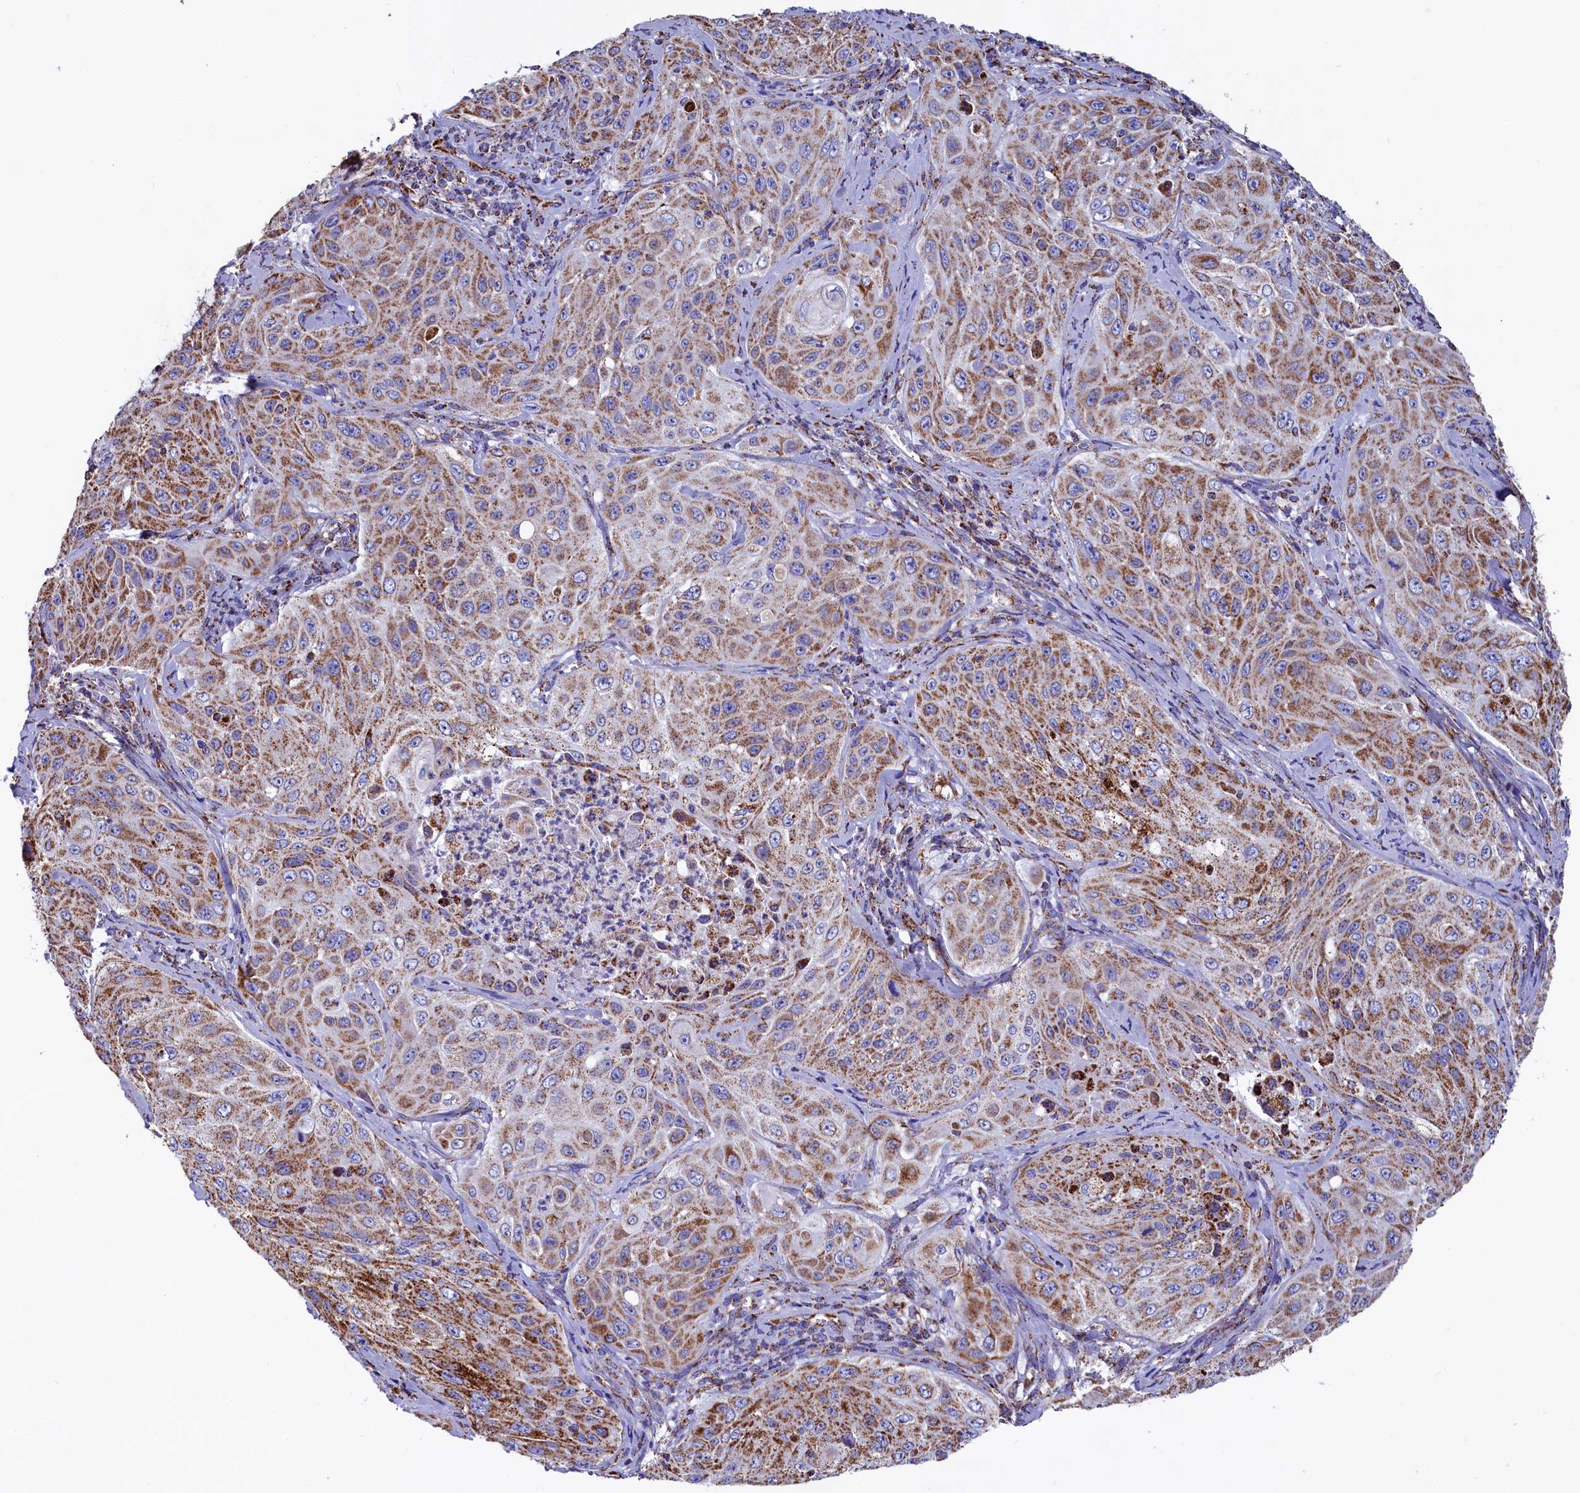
{"staining": {"intensity": "moderate", "quantity": ">75%", "location": "cytoplasmic/membranous"}, "tissue": "cervical cancer", "cell_type": "Tumor cells", "image_type": "cancer", "snomed": [{"axis": "morphology", "description": "Squamous cell carcinoma, NOS"}, {"axis": "topography", "description": "Cervix"}], "caption": "Squamous cell carcinoma (cervical) tissue shows moderate cytoplasmic/membranous expression in about >75% of tumor cells, visualized by immunohistochemistry.", "gene": "SLC39A3", "patient": {"sex": "female", "age": 42}}